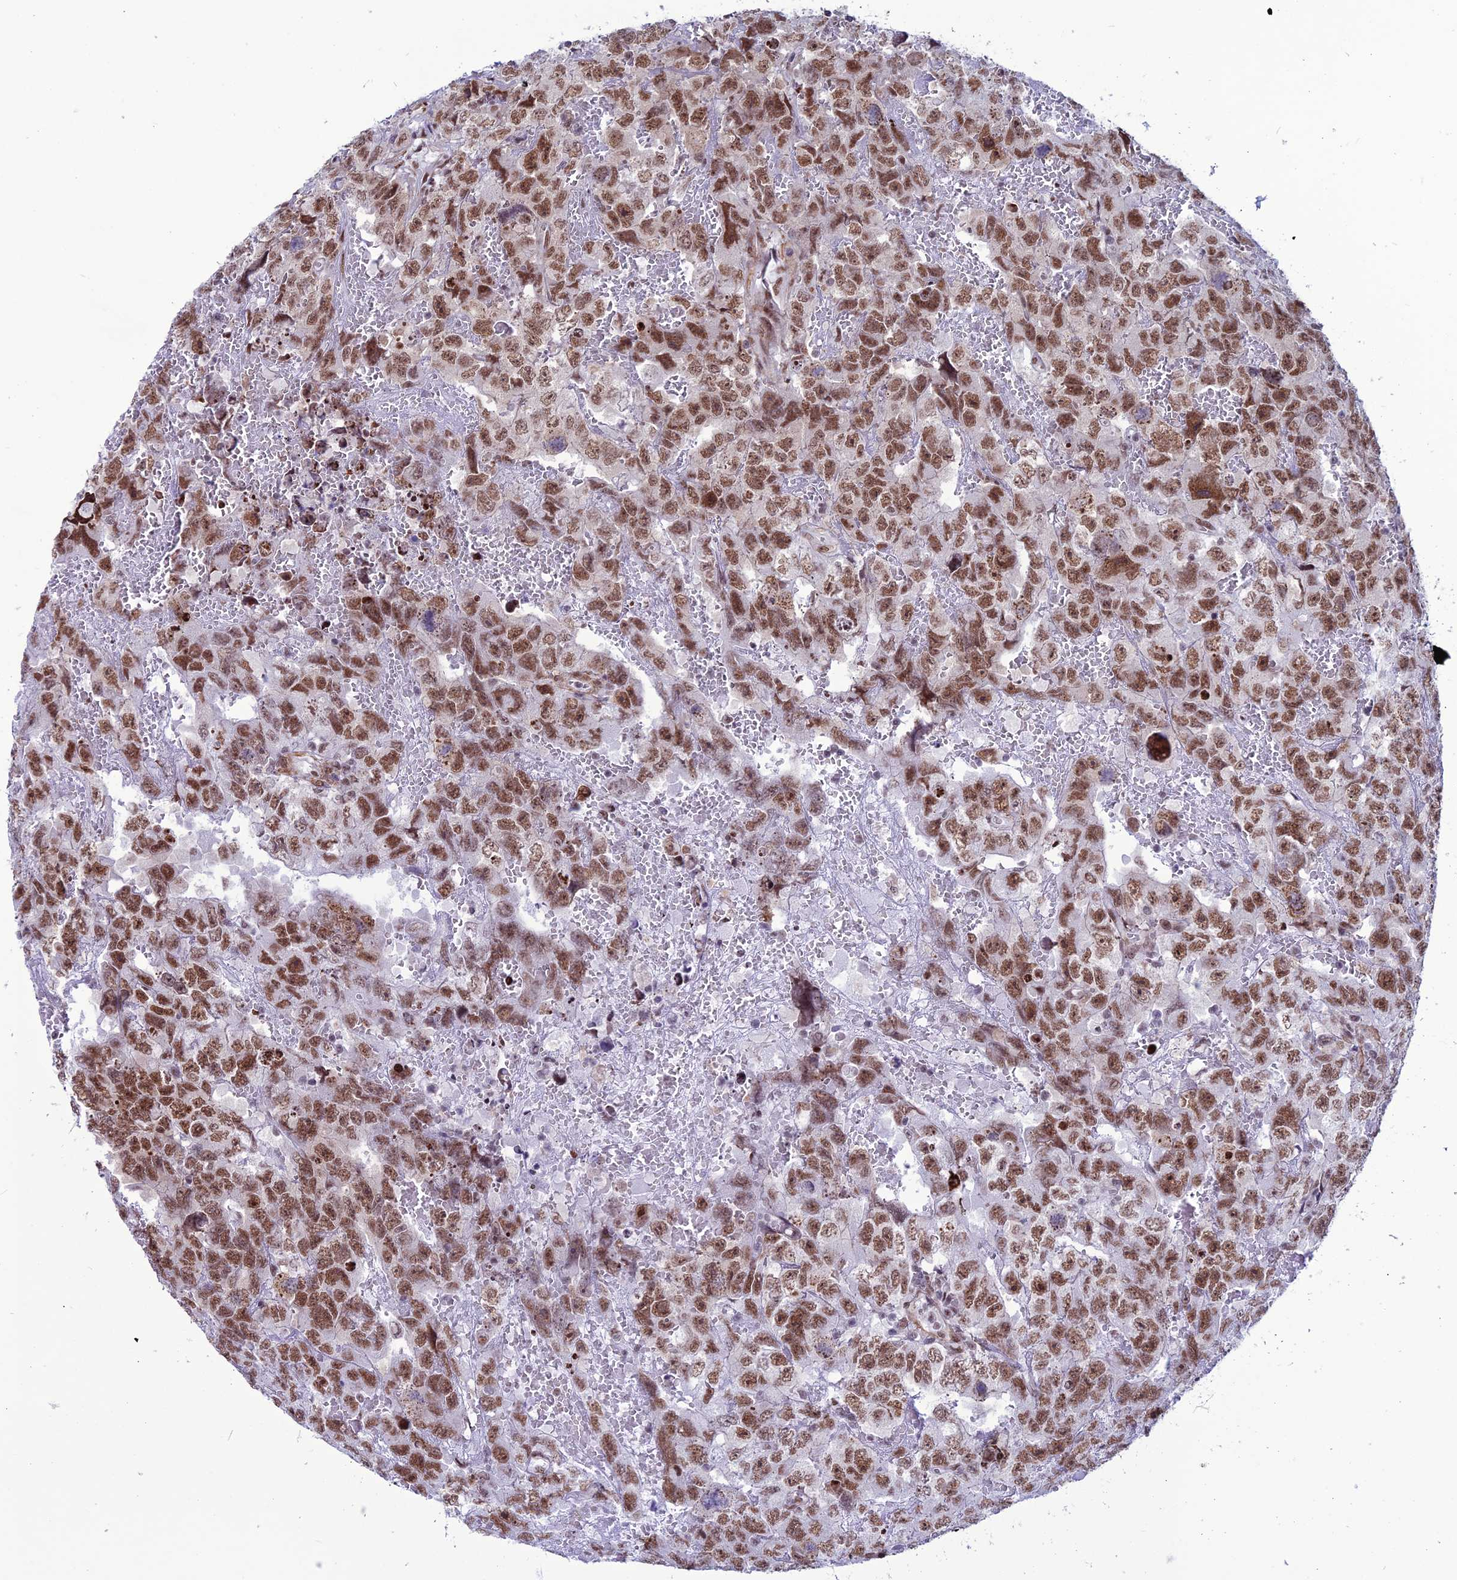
{"staining": {"intensity": "moderate", "quantity": ">75%", "location": "nuclear"}, "tissue": "testis cancer", "cell_type": "Tumor cells", "image_type": "cancer", "snomed": [{"axis": "morphology", "description": "Carcinoma, Embryonal, NOS"}, {"axis": "topography", "description": "Testis"}], "caption": "Brown immunohistochemical staining in human testis embryonal carcinoma displays moderate nuclear staining in about >75% of tumor cells.", "gene": "U2AF1", "patient": {"sex": "male", "age": 45}}